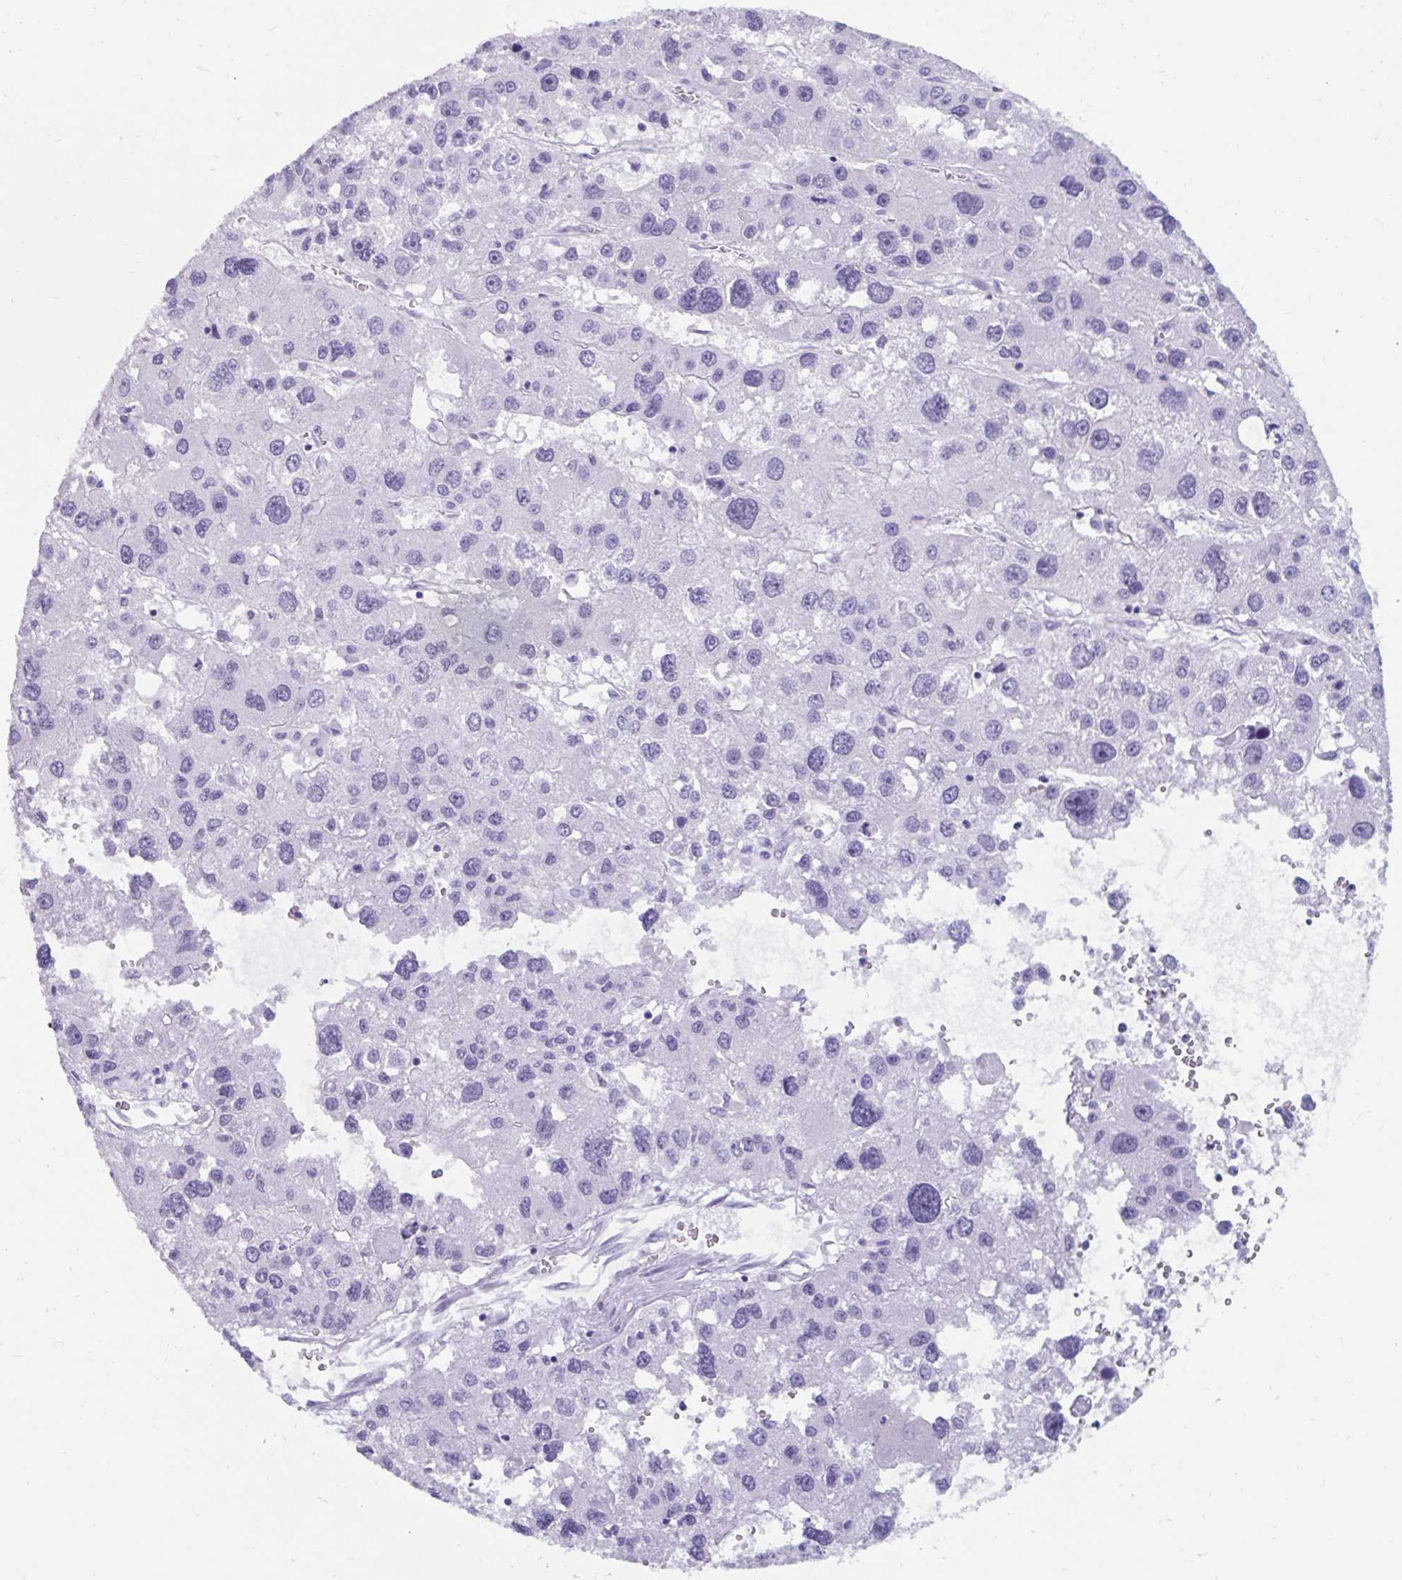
{"staining": {"intensity": "negative", "quantity": "none", "location": "none"}, "tissue": "liver cancer", "cell_type": "Tumor cells", "image_type": "cancer", "snomed": [{"axis": "morphology", "description": "Carcinoma, Hepatocellular, NOS"}, {"axis": "topography", "description": "Liver"}], "caption": "DAB (3,3'-diaminobenzidine) immunohistochemical staining of human liver cancer shows no significant expression in tumor cells. The staining is performed using DAB (3,3'-diaminobenzidine) brown chromogen with nuclei counter-stained in using hematoxylin.", "gene": "GKN2", "patient": {"sex": "male", "age": 73}}